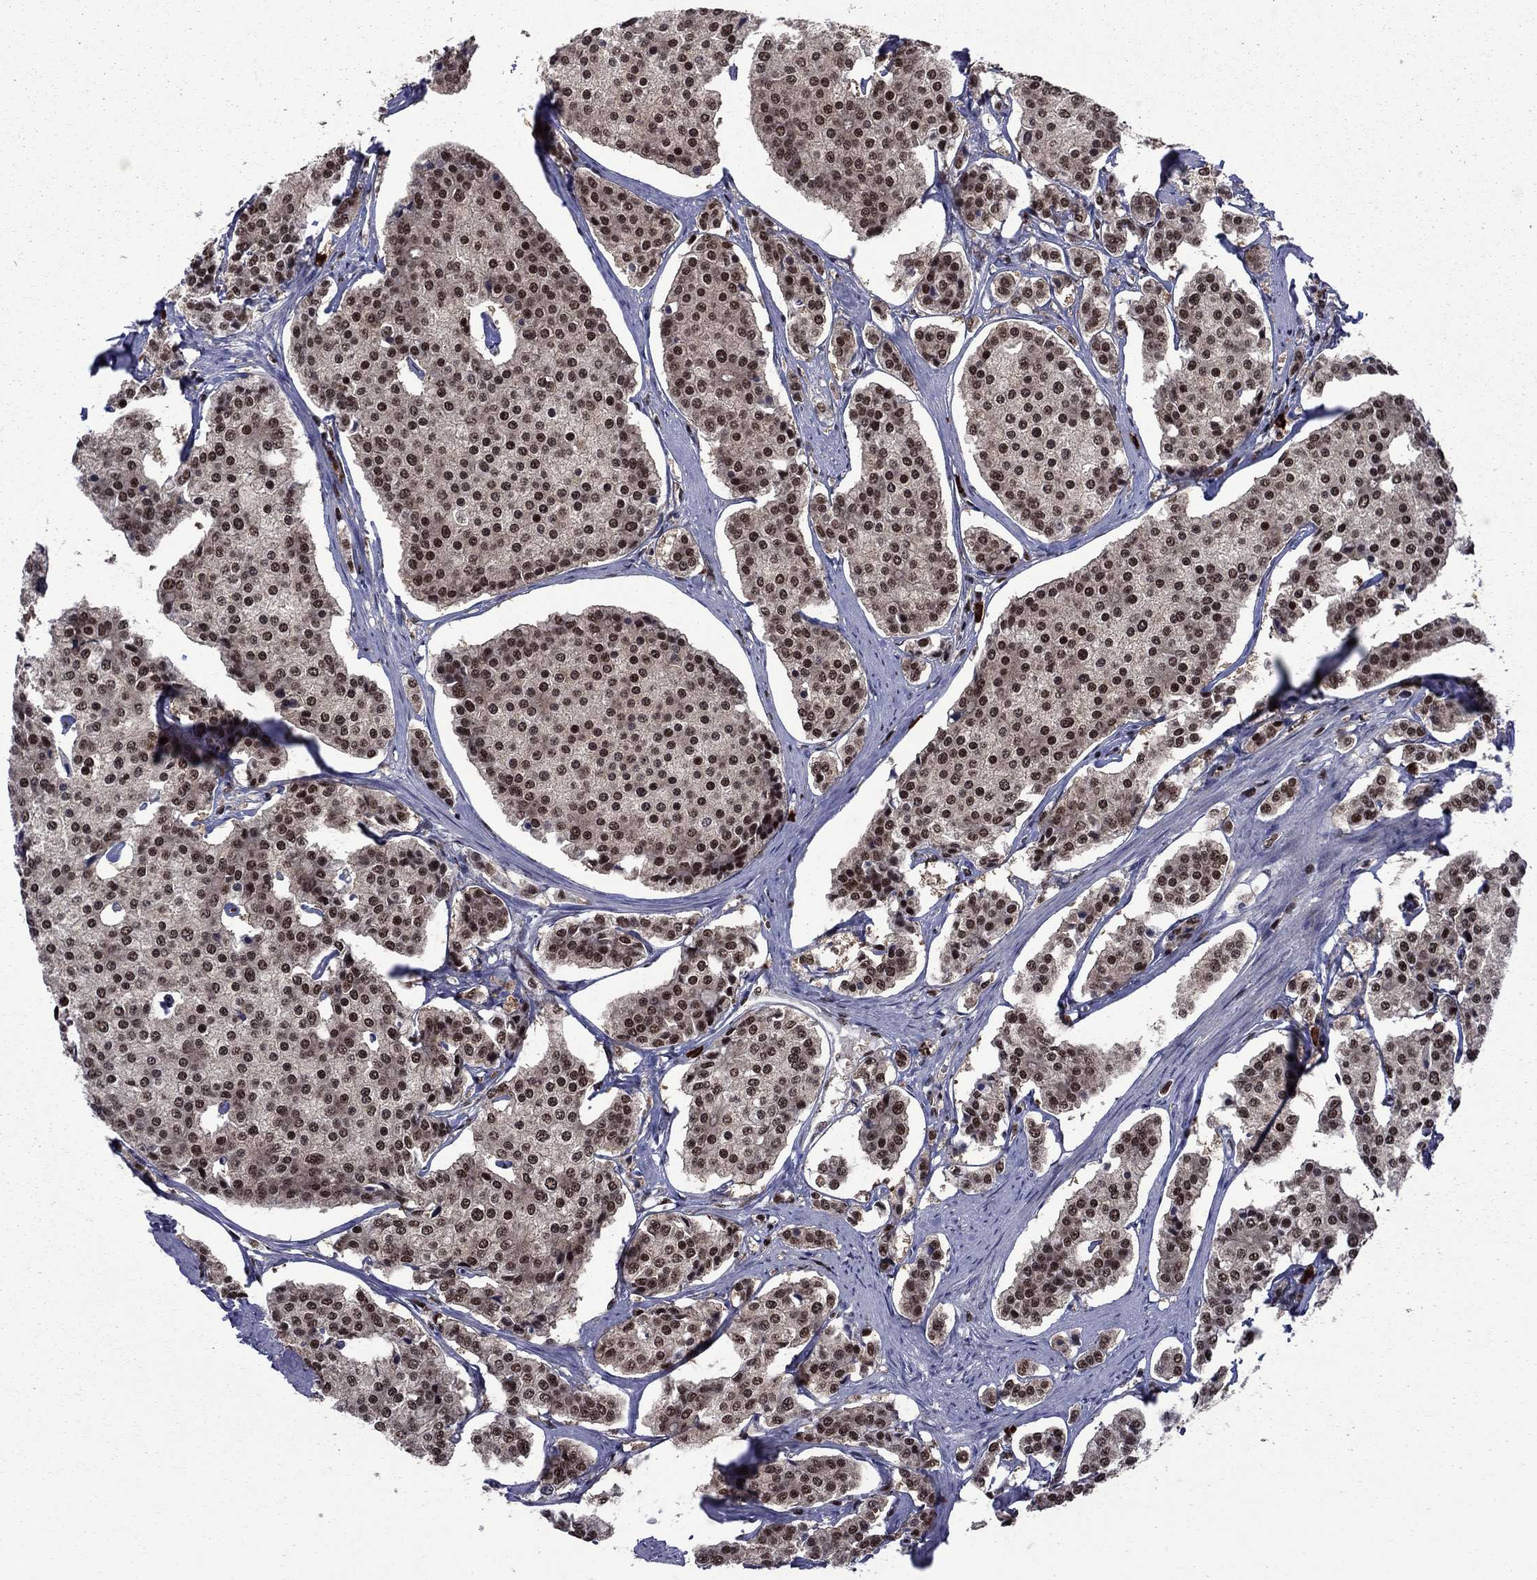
{"staining": {"intensity": "strong", "quantity": ">75%", "location": "nuclear"}, "tissue": "carcinoid", "cell_type": "Tumor cells", "image_type": "cancer", "snomed": [{"axis": "morphology", "description": "Carcinoid, malignant, NOS"}, {"axis": "topography", "description": "Small intestine"}], "caption": "This is a micrograph of immunohistochemistry staining of malignant carcinoid, which shows strong positivity in the nuclear of tumor cells.", "gene": "MED25", "patient": {"sex": "female", "age": 65}}